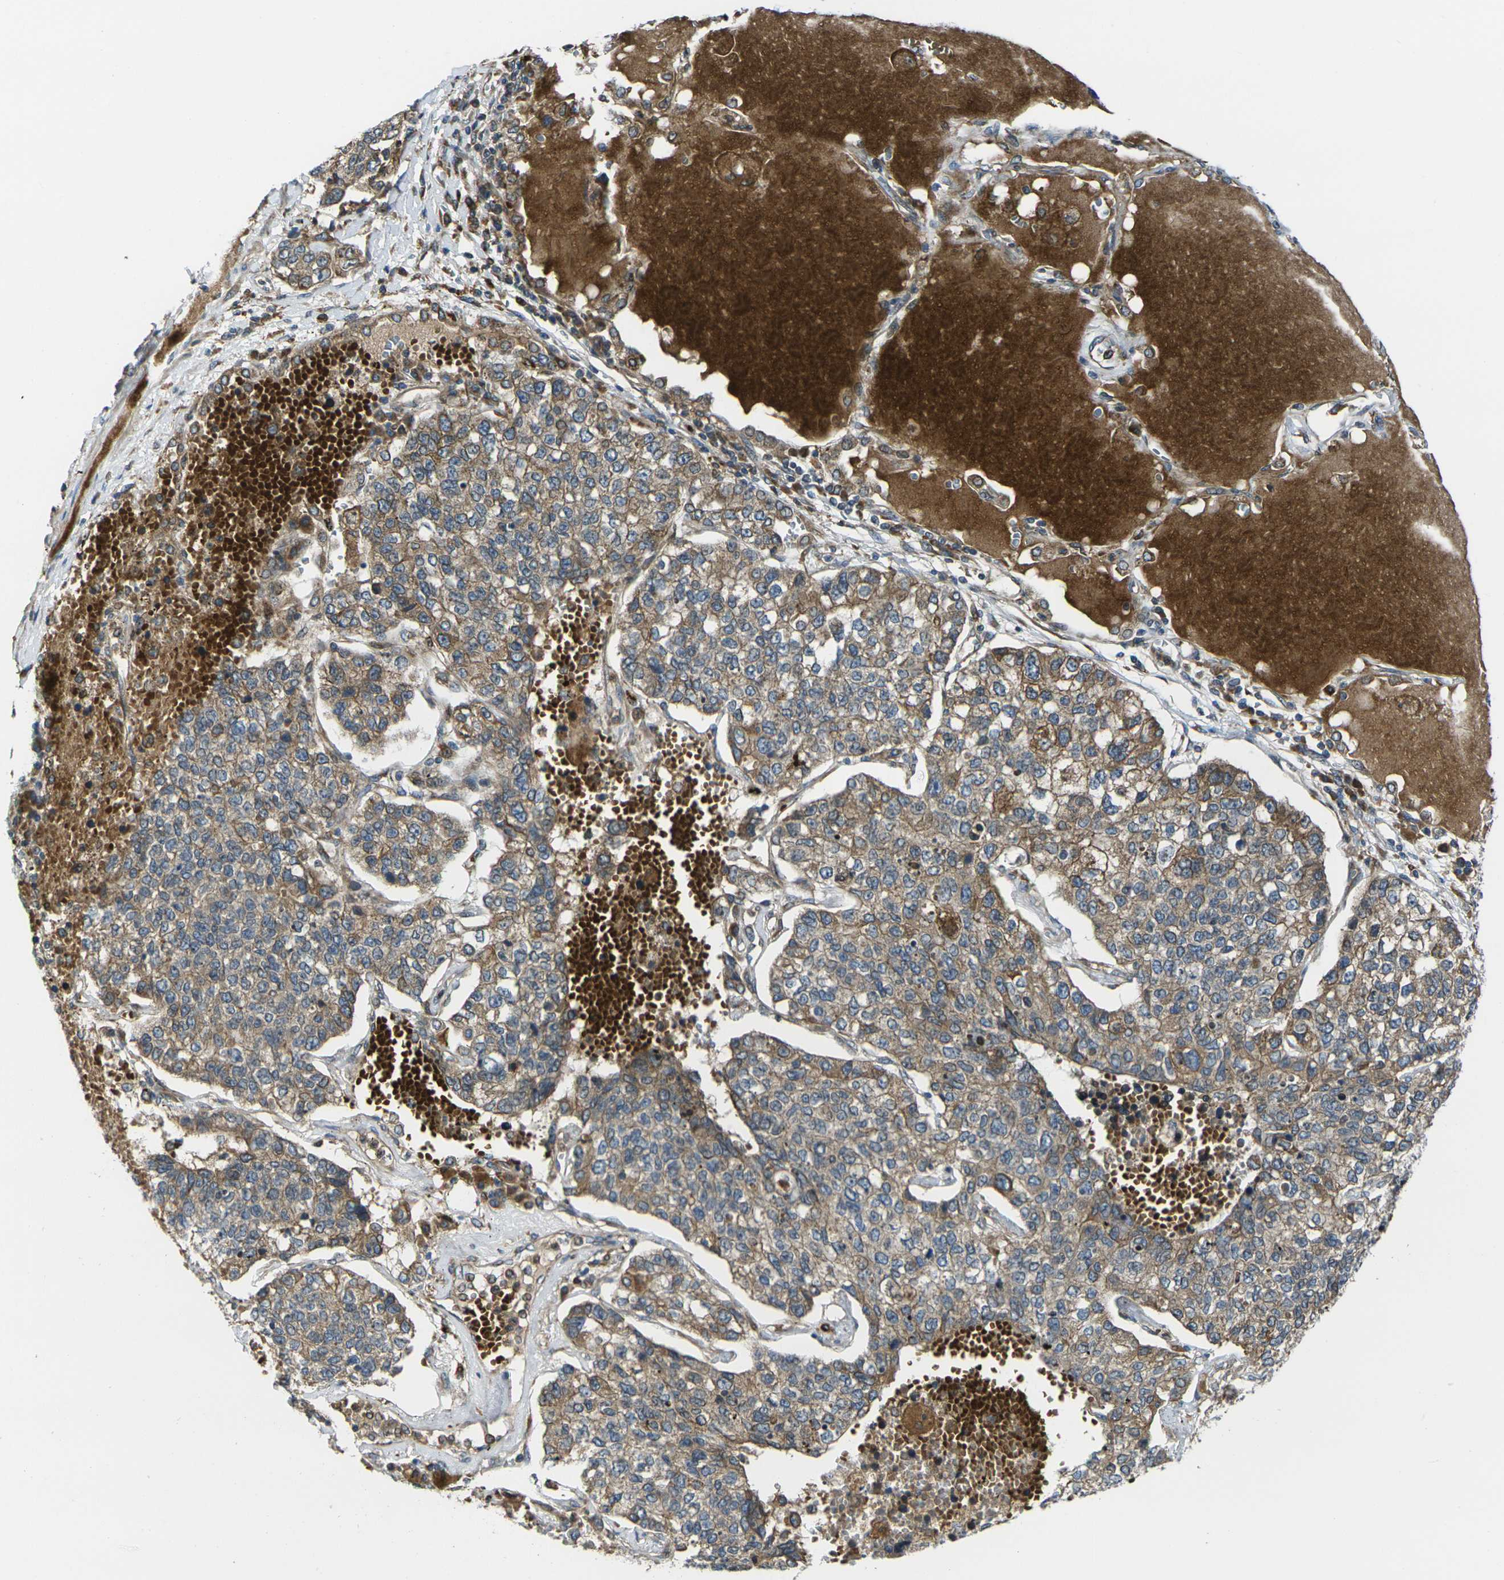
{"staining": {"intensity": "moderate", "quantity": ">75%", "location": "cytoplasmic/membranous"}, "tissue": "lung cancer", "cell_type": "Tumor cells", "image_type": "cancer", "snomed": [{"axis": "morphology", "description": "Adenocarcinoma, NOS"}, {"axis": "topography", "description": "Lung"}], "caption": "Adenocarcinoma (lung) was stained to show a protein in brown. There is medium levels of moderate cytoplasmic/membranous expression in approximately >75% of tumor cells. Using DAB (3,3'-diaminobenzidine) (brown) and hematoxylin (blue) stains, captured at high magnification using brightfield microscopy.", "gene": "FZD1", "patient": {"sex": "male", "age": 49}}